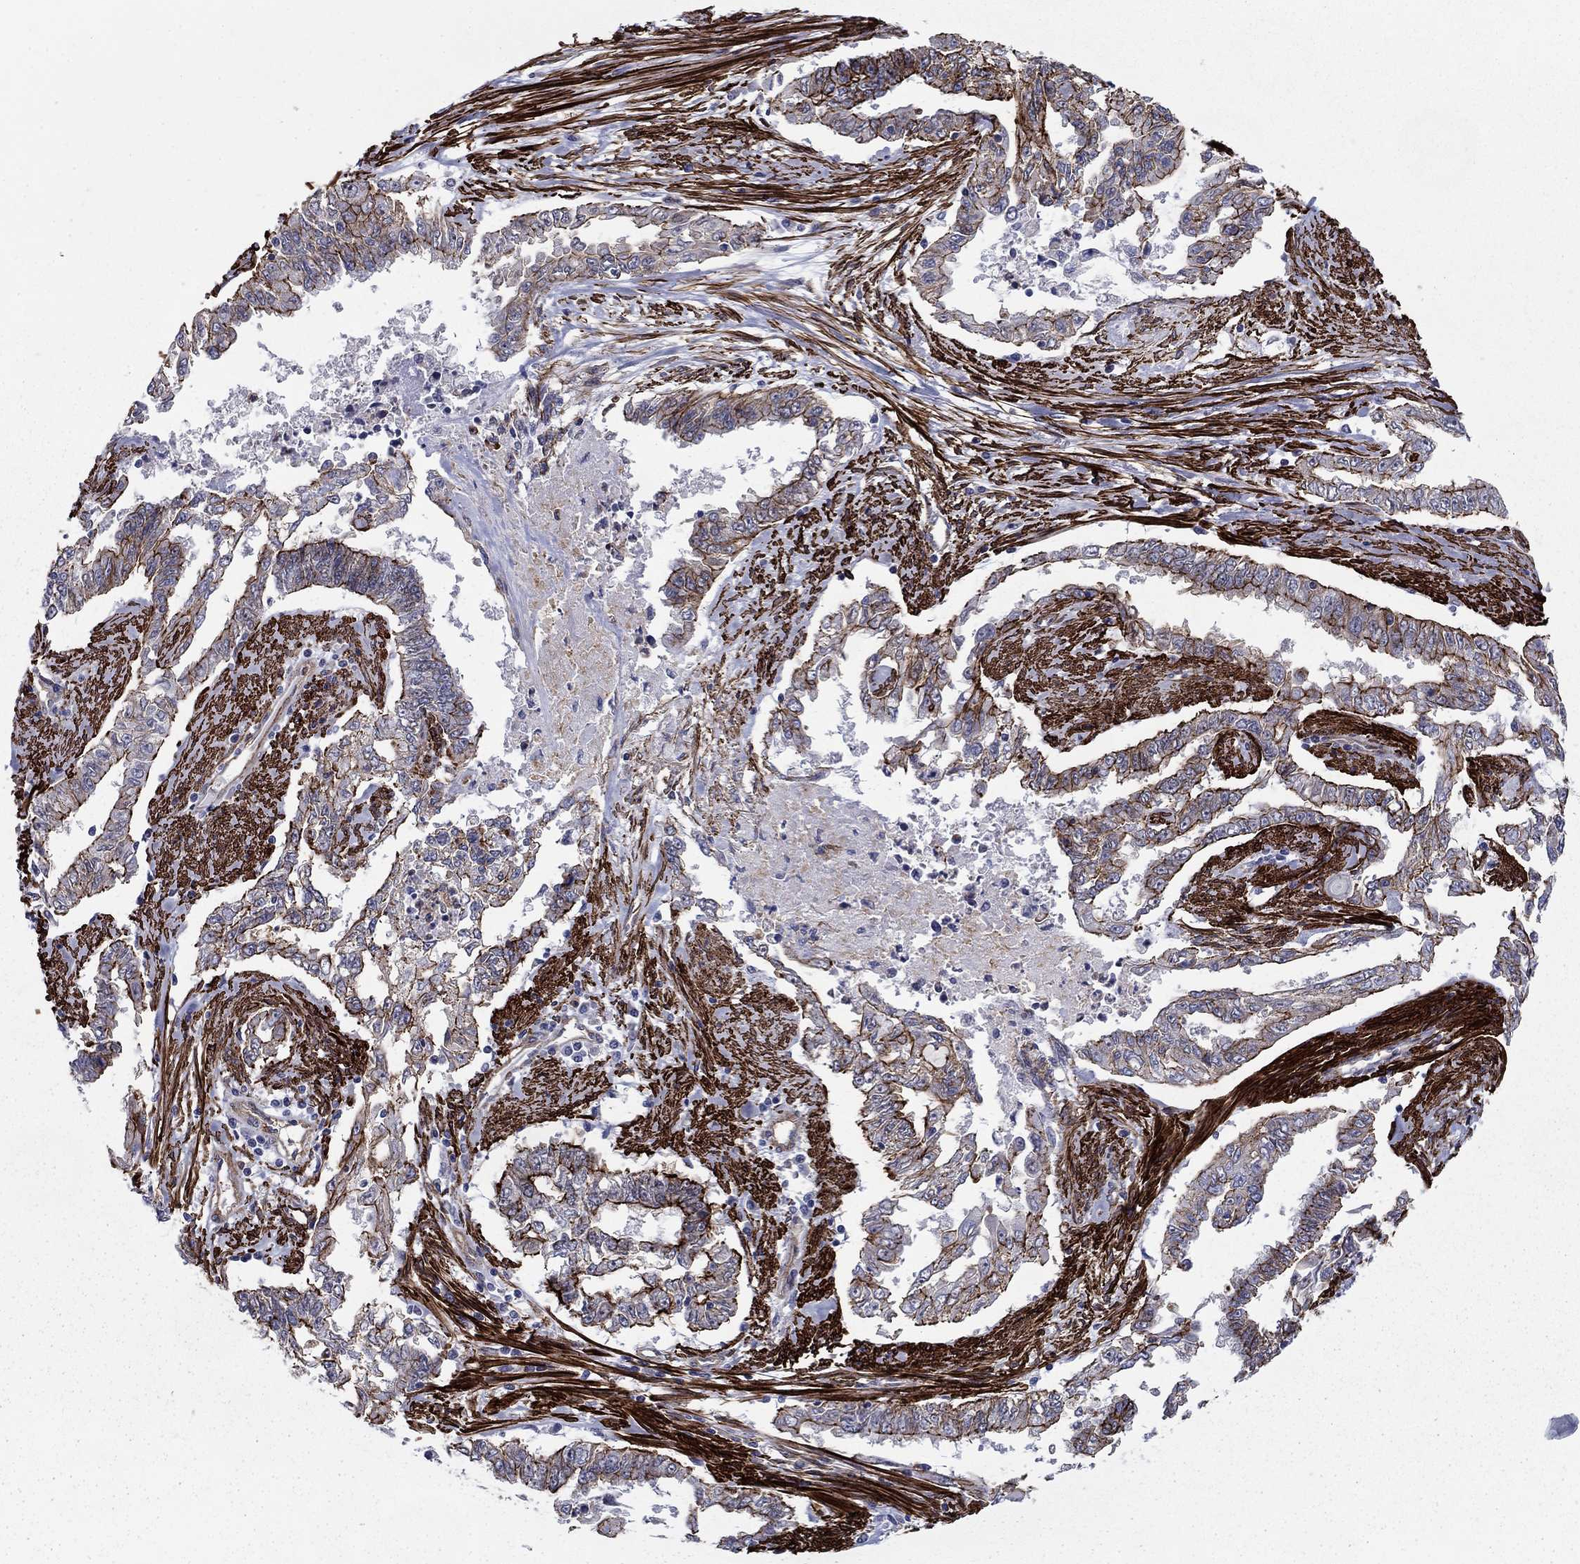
{"staining": {"intensity": "moderate", "quantity": ">75%", "location": "cytoplasmic/membranous"}, "tissue": "endometrial cancer", "cell_type": "Tumor cells", "image_type": "cancer", "snomed": [{"axis": "morphology", "description": "Adenocarcinoma, NOS"}, {"axis": "topography", "description": "Uterus"}], "caption": "Immunohistochemistry (IHC) (DAB (3,3'-diaminobenzidine)) staining of endometrial adenocarcinoma reveals moderate cytoplasmic/membranous protein positivity in approximately >75% of tumor cells. The protein of interest is shown in brown color, while the nuclei are stained blue.", "gene": "KRBA1", "patient": {"sex": "female", "age": 59}}